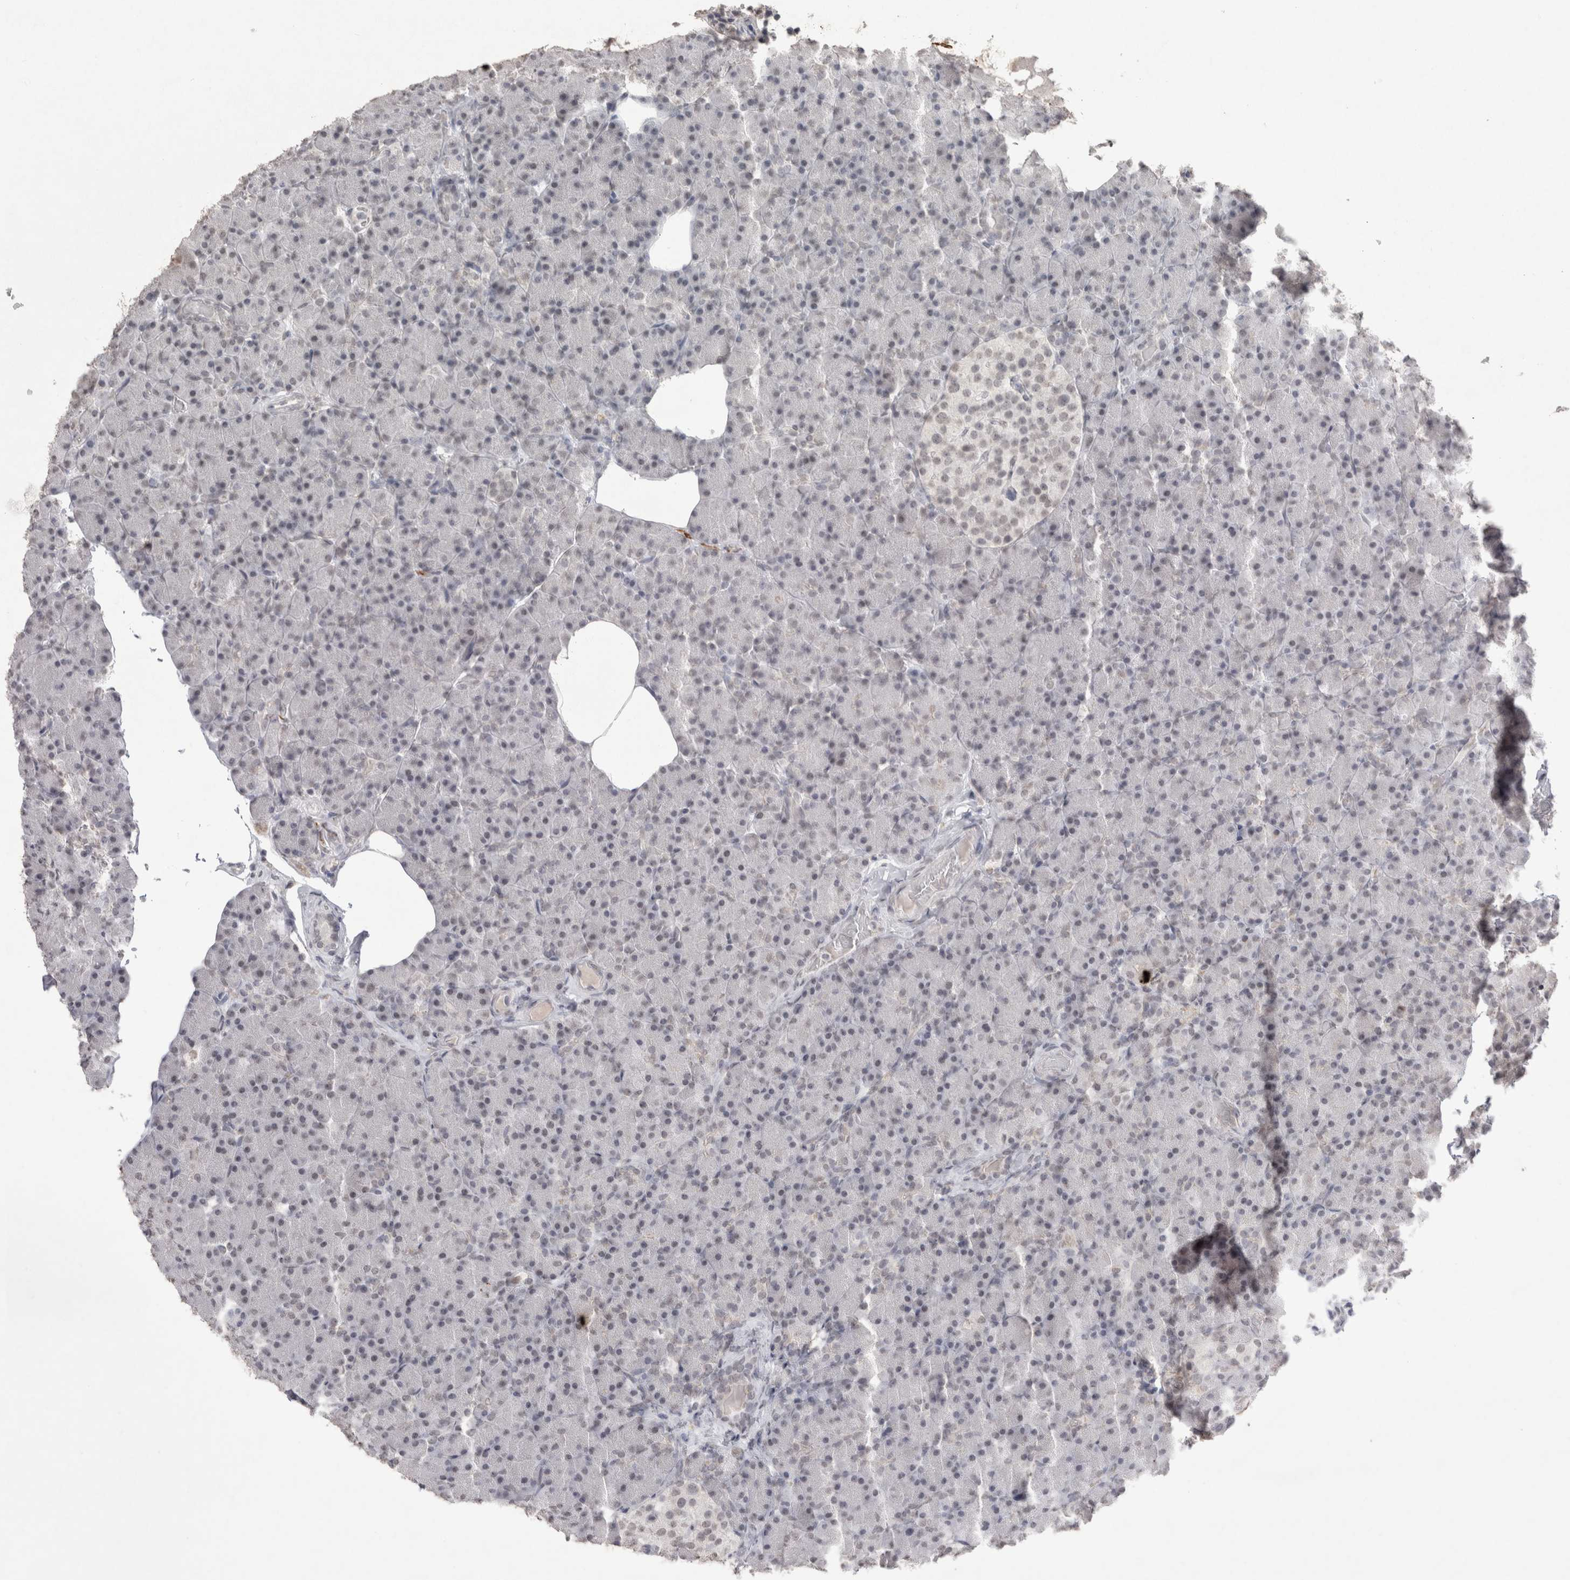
{"staining": {"intensity": "weak", "quantity": "<25%", "location": "nuclear"}, "tissue": "pancreas", "cell_type": "Exocrine glandular cells", "image_type": "normal", "snomed": [{"axis": "morphology", "description": "Normal tissue, NOS"}, {"axis": "topography", "description": "Pancreas"}], "caption": "This is a histopathology image of IHC staining of normal pancreas, which shows no expression in exocrine glandular cells.", "gene": "DDX4", "patient": {"sex": "female", "age": 43}}